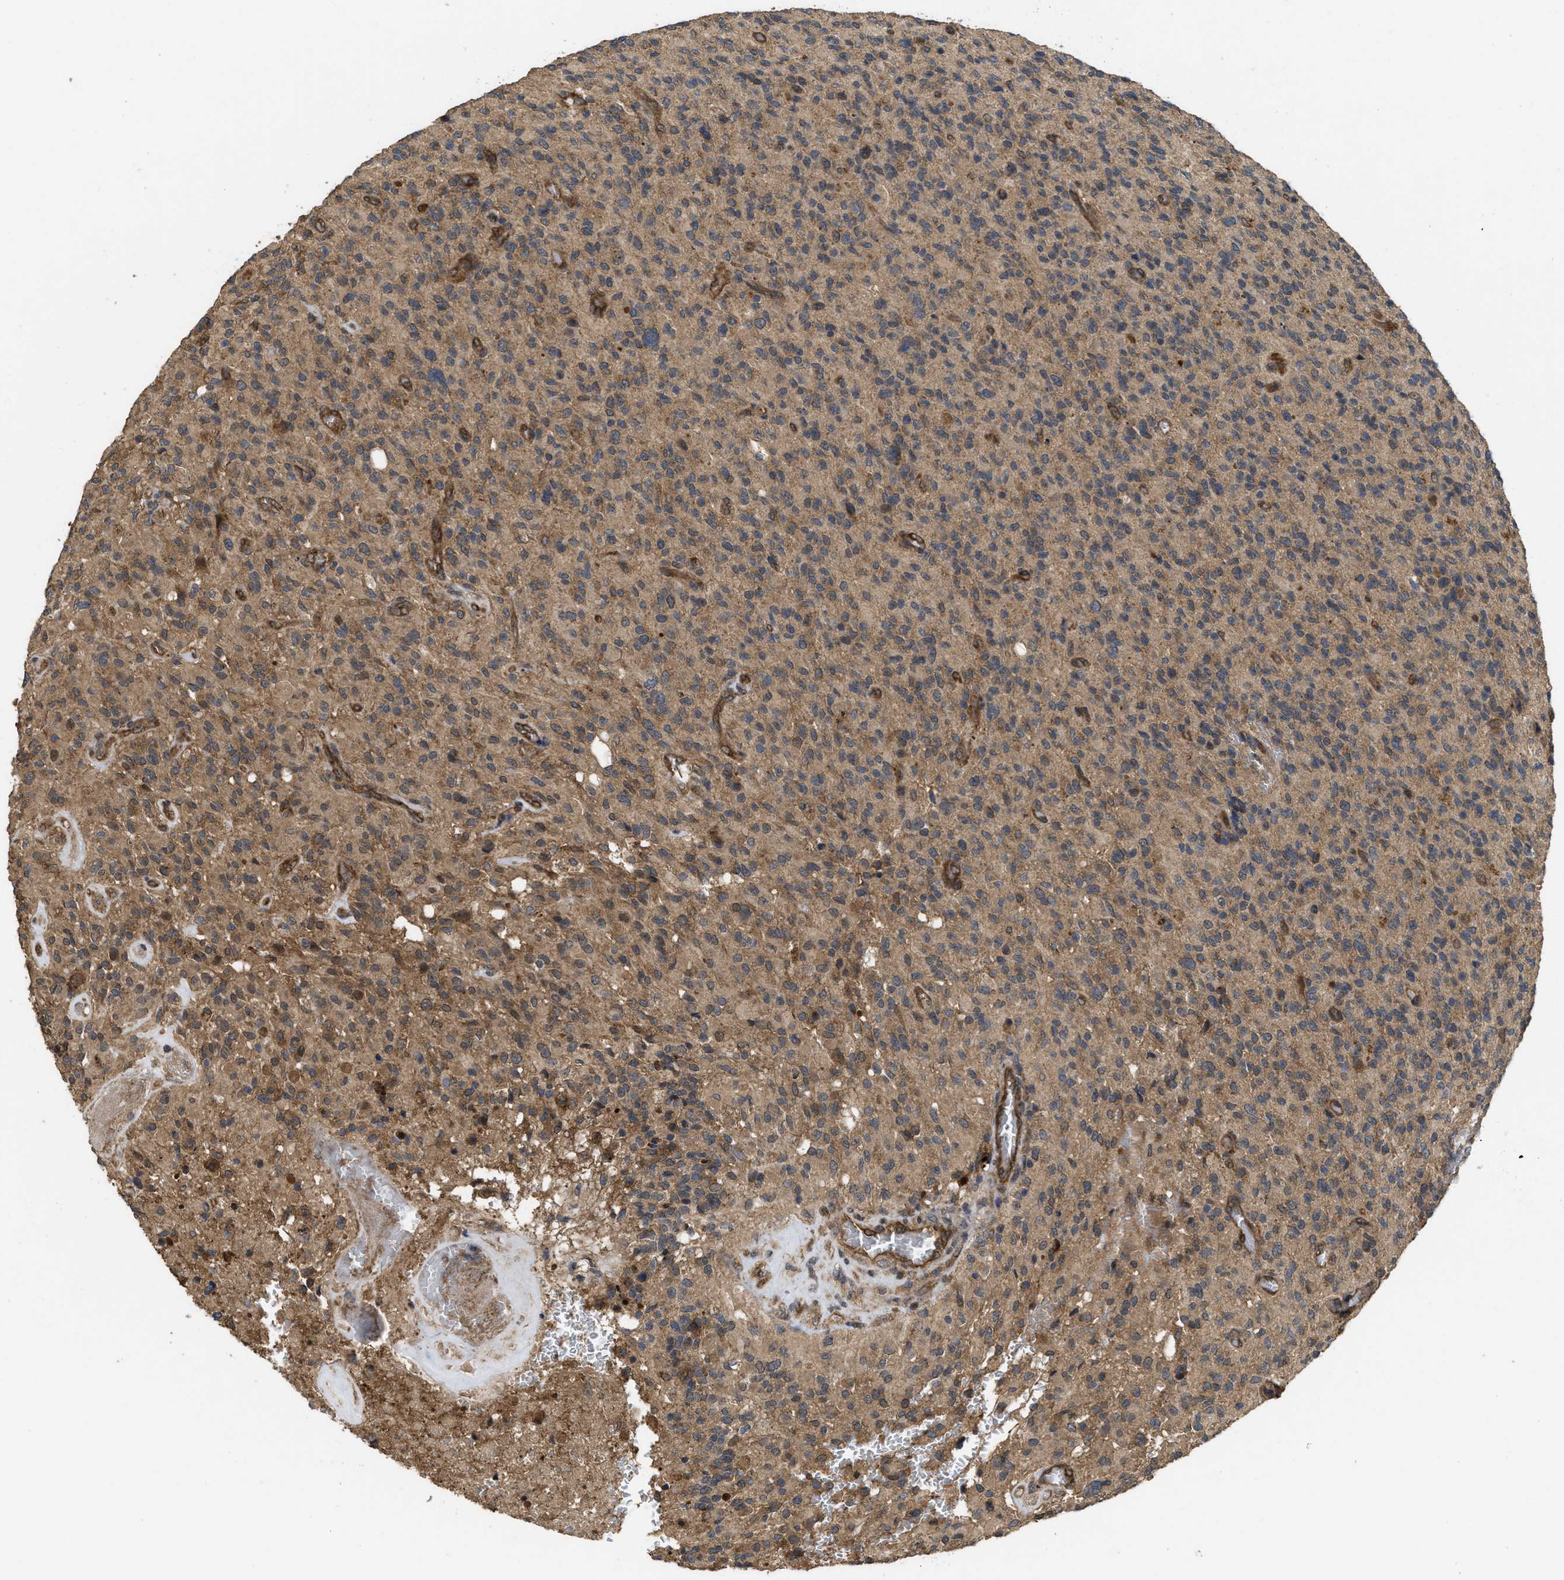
{"staining": {"intensity": "moderate", "quantity": "25%-75%", "location": "cytoplasmic/membranous"}, "tissue": "glioma", "cell_type": "Tumor cells", "image_type": "cancer", "snomed": [{"axis": "morphology", "description": "Glioma, malignant, High grade"}, {"axis": "topography", "description": "Brain"}], "caption": "Glioma stained with immunohistochemistry exhibits moderate cytoplasmic/membranous positivity in about 25%-75% of tumor cells.", "gene": "FZD6", "patient": {"sex": "male", "age": 71}}